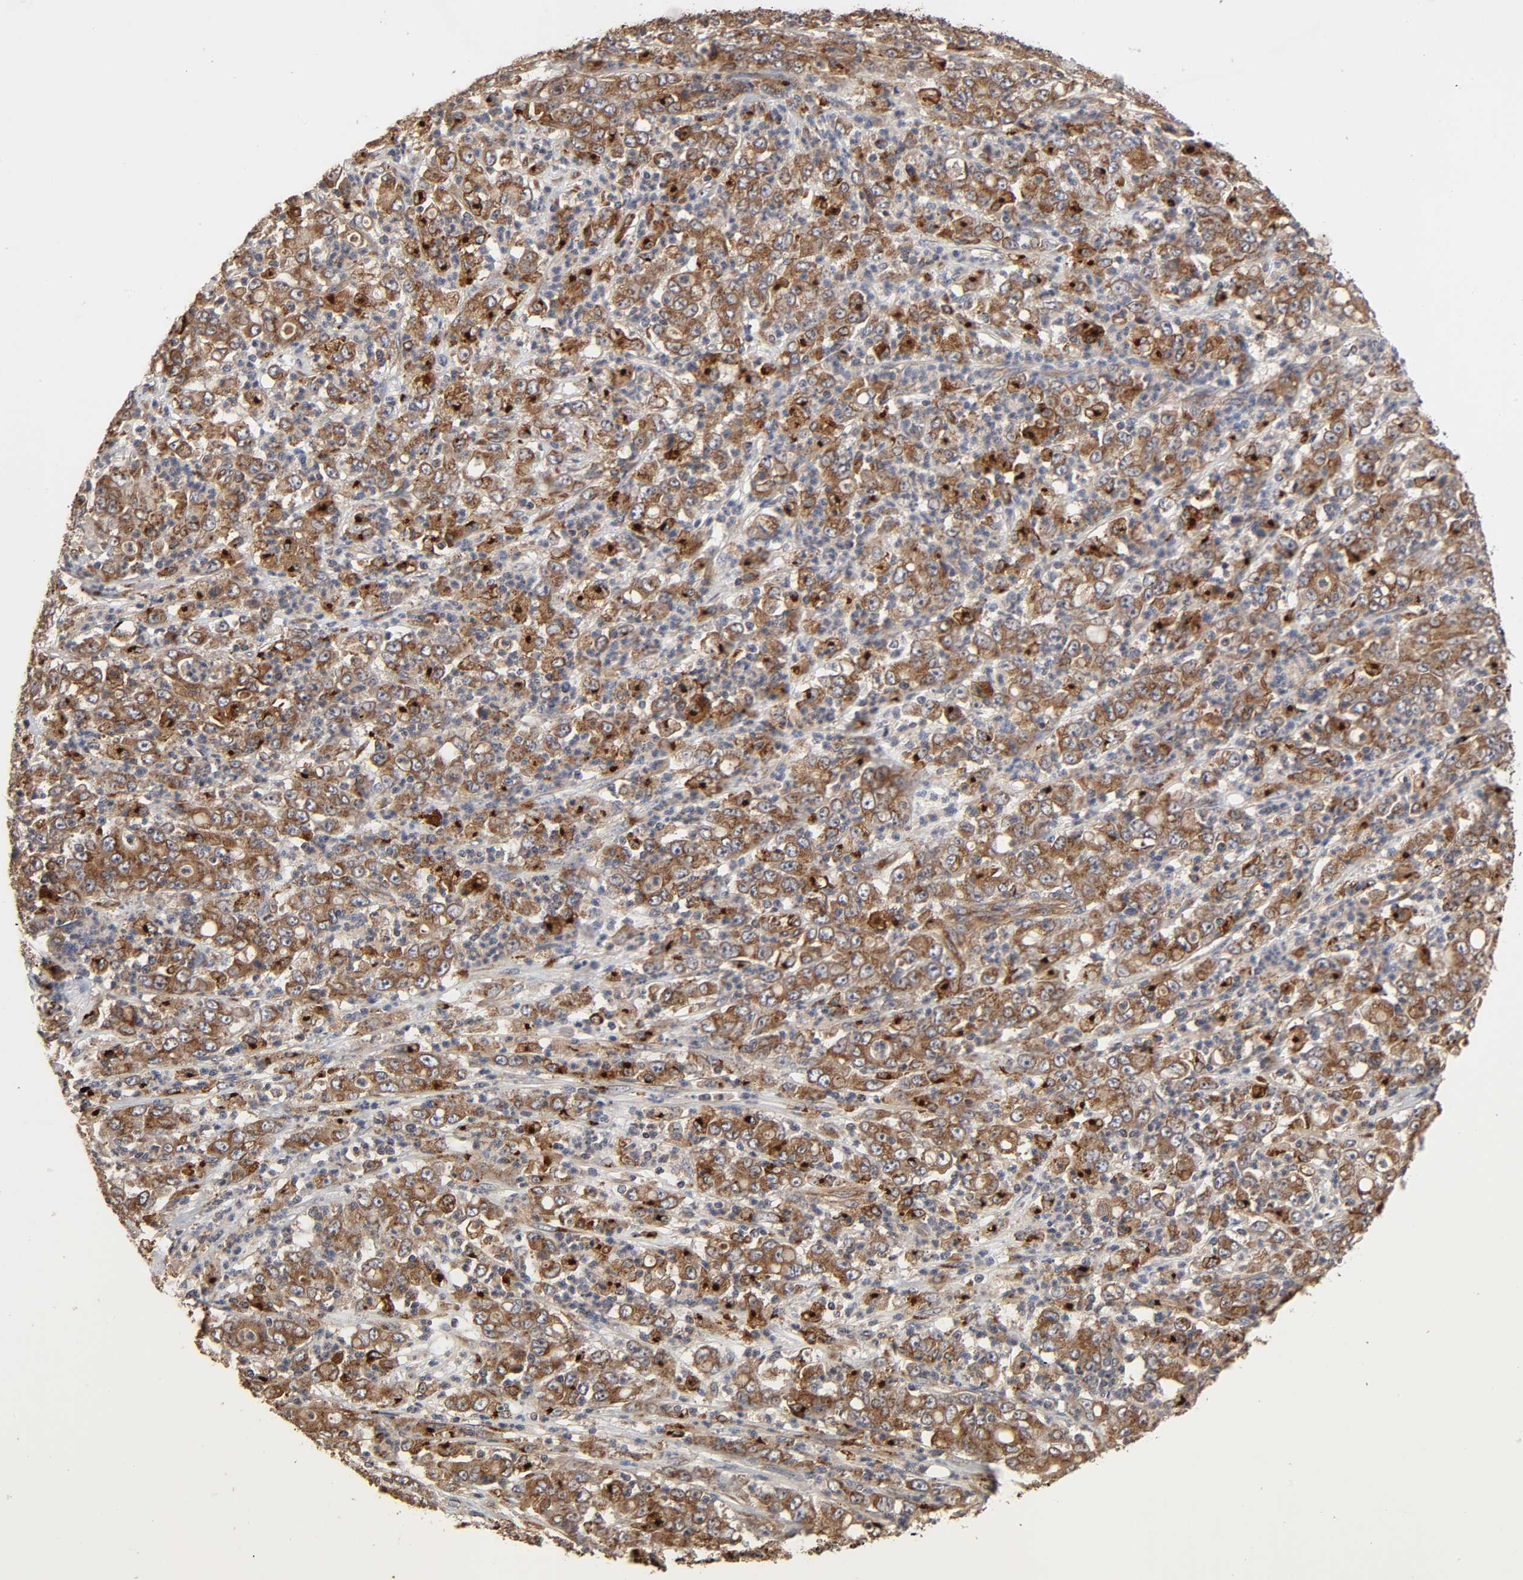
{"staining": {"intensity": "strong", "quantity": ">75%", "location": "cytoplasmic/membranous"}, "tissue": "stomach cancer", "cell_type": "Tumor cells", "image_type": "cancer", "snomed": [{"axis": "morphology", "description": "Adenocarcinoma, NOS"}, {"axis": "topography", "description": "Stomach, lower"}], "caption": "Protein positivity by immunohistochemistry (IHC) demonstrates strong cytoplasmic/membranous staining in approximately >75% of tumor cells in stomach adenocarcinoma.", "gene": "GNPTG", "patient": {"sex": "female", "age": 71}}